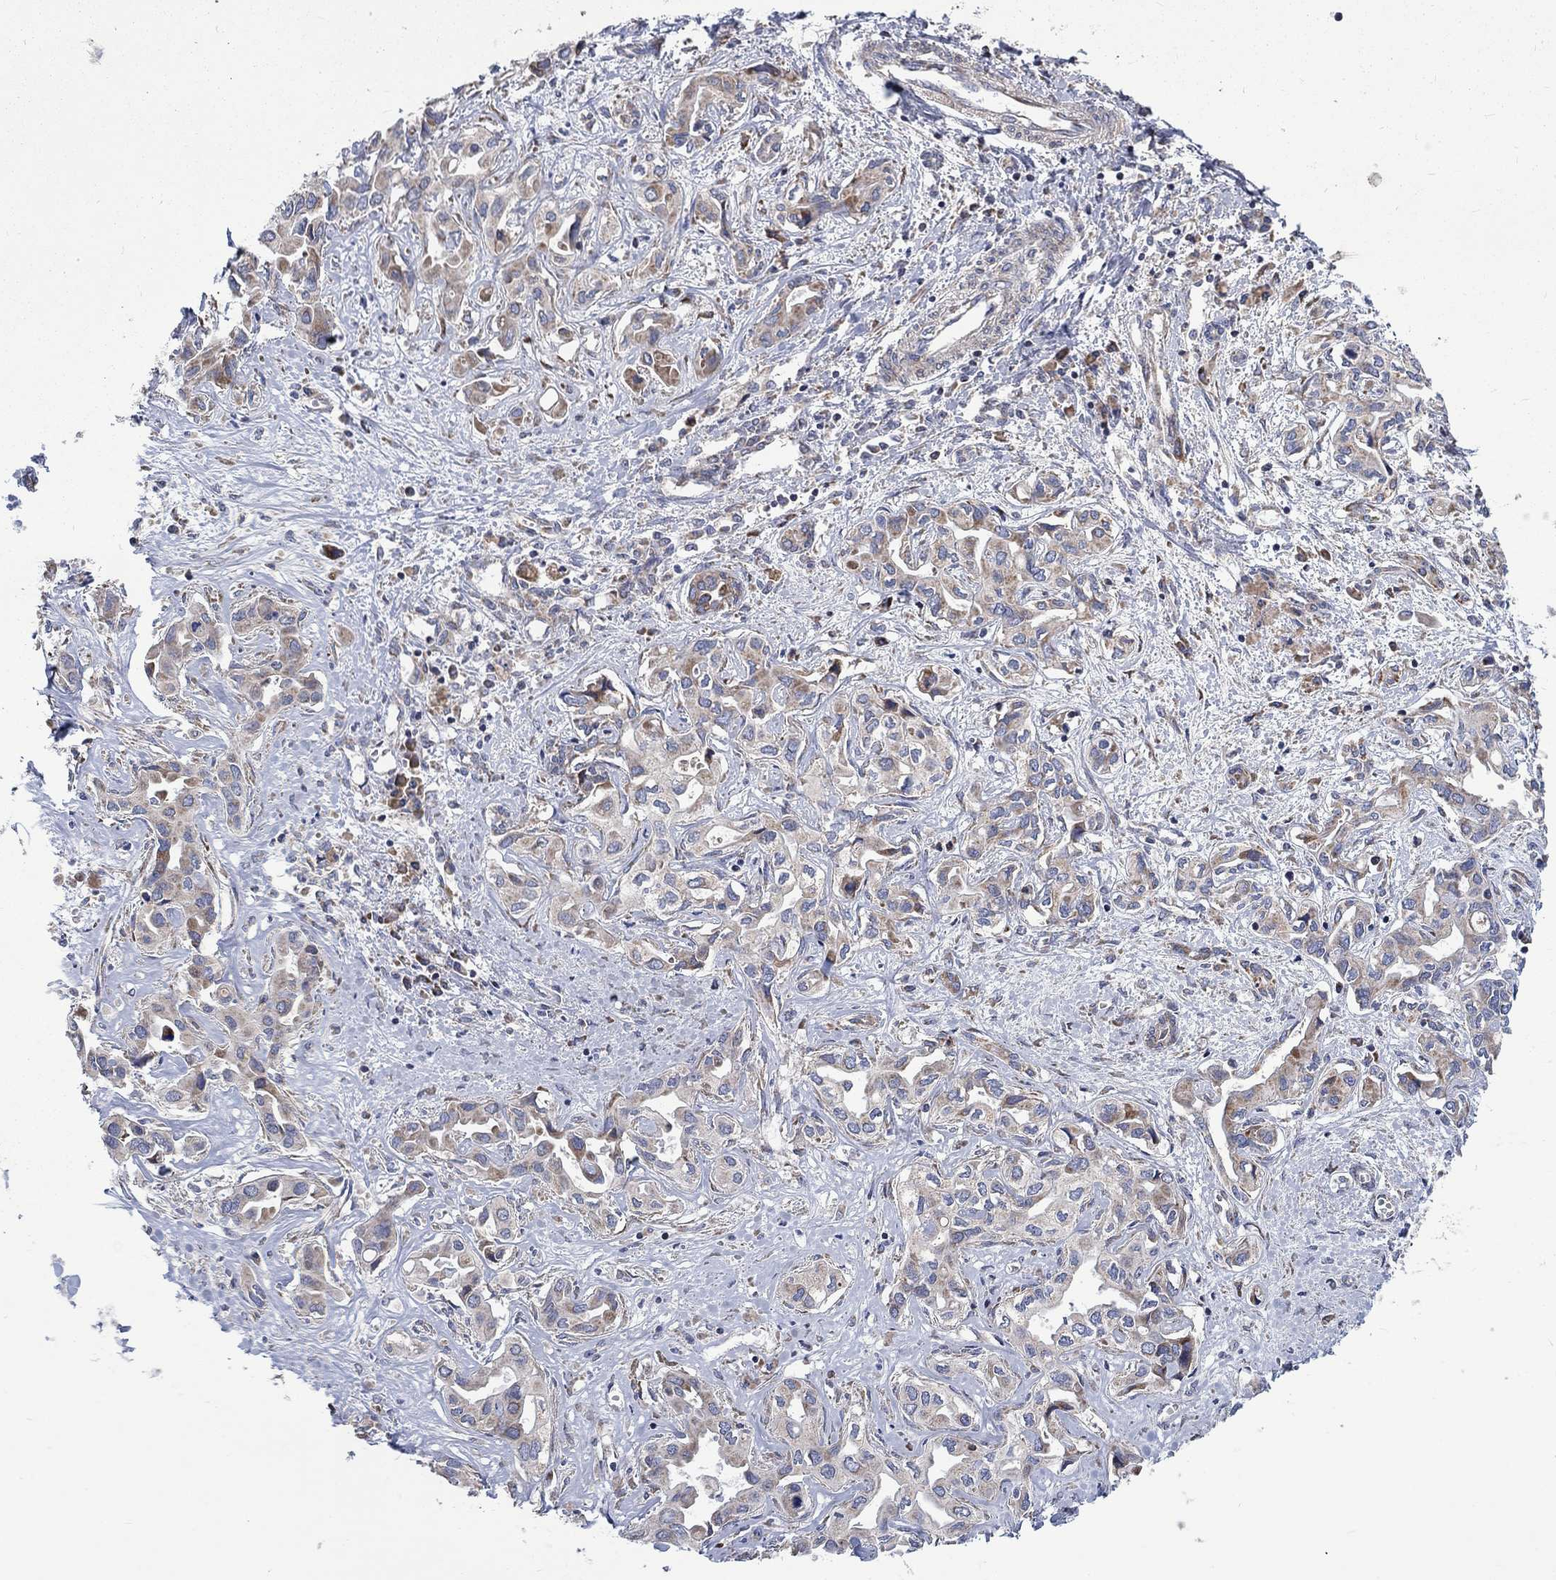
{"staining": {"intensity": "weak", "quantity": "<25%", "location": "cytoplasmic/membranous"}, "tissue": "liver cancer", "cell_type": "Tumor cells", "image_type": "cancer", "snomed": [{"axis": "morphology", "description": "Cholangiocarcinoma"}, {"axis": "topography", "description": "Liver"}], "caption": "Immunohistochemical staining of liver cancer demonstrates no significant expression in tumor cells.", "gene": "RPLP0", "patient": {"sex": "female", "age": 64}}